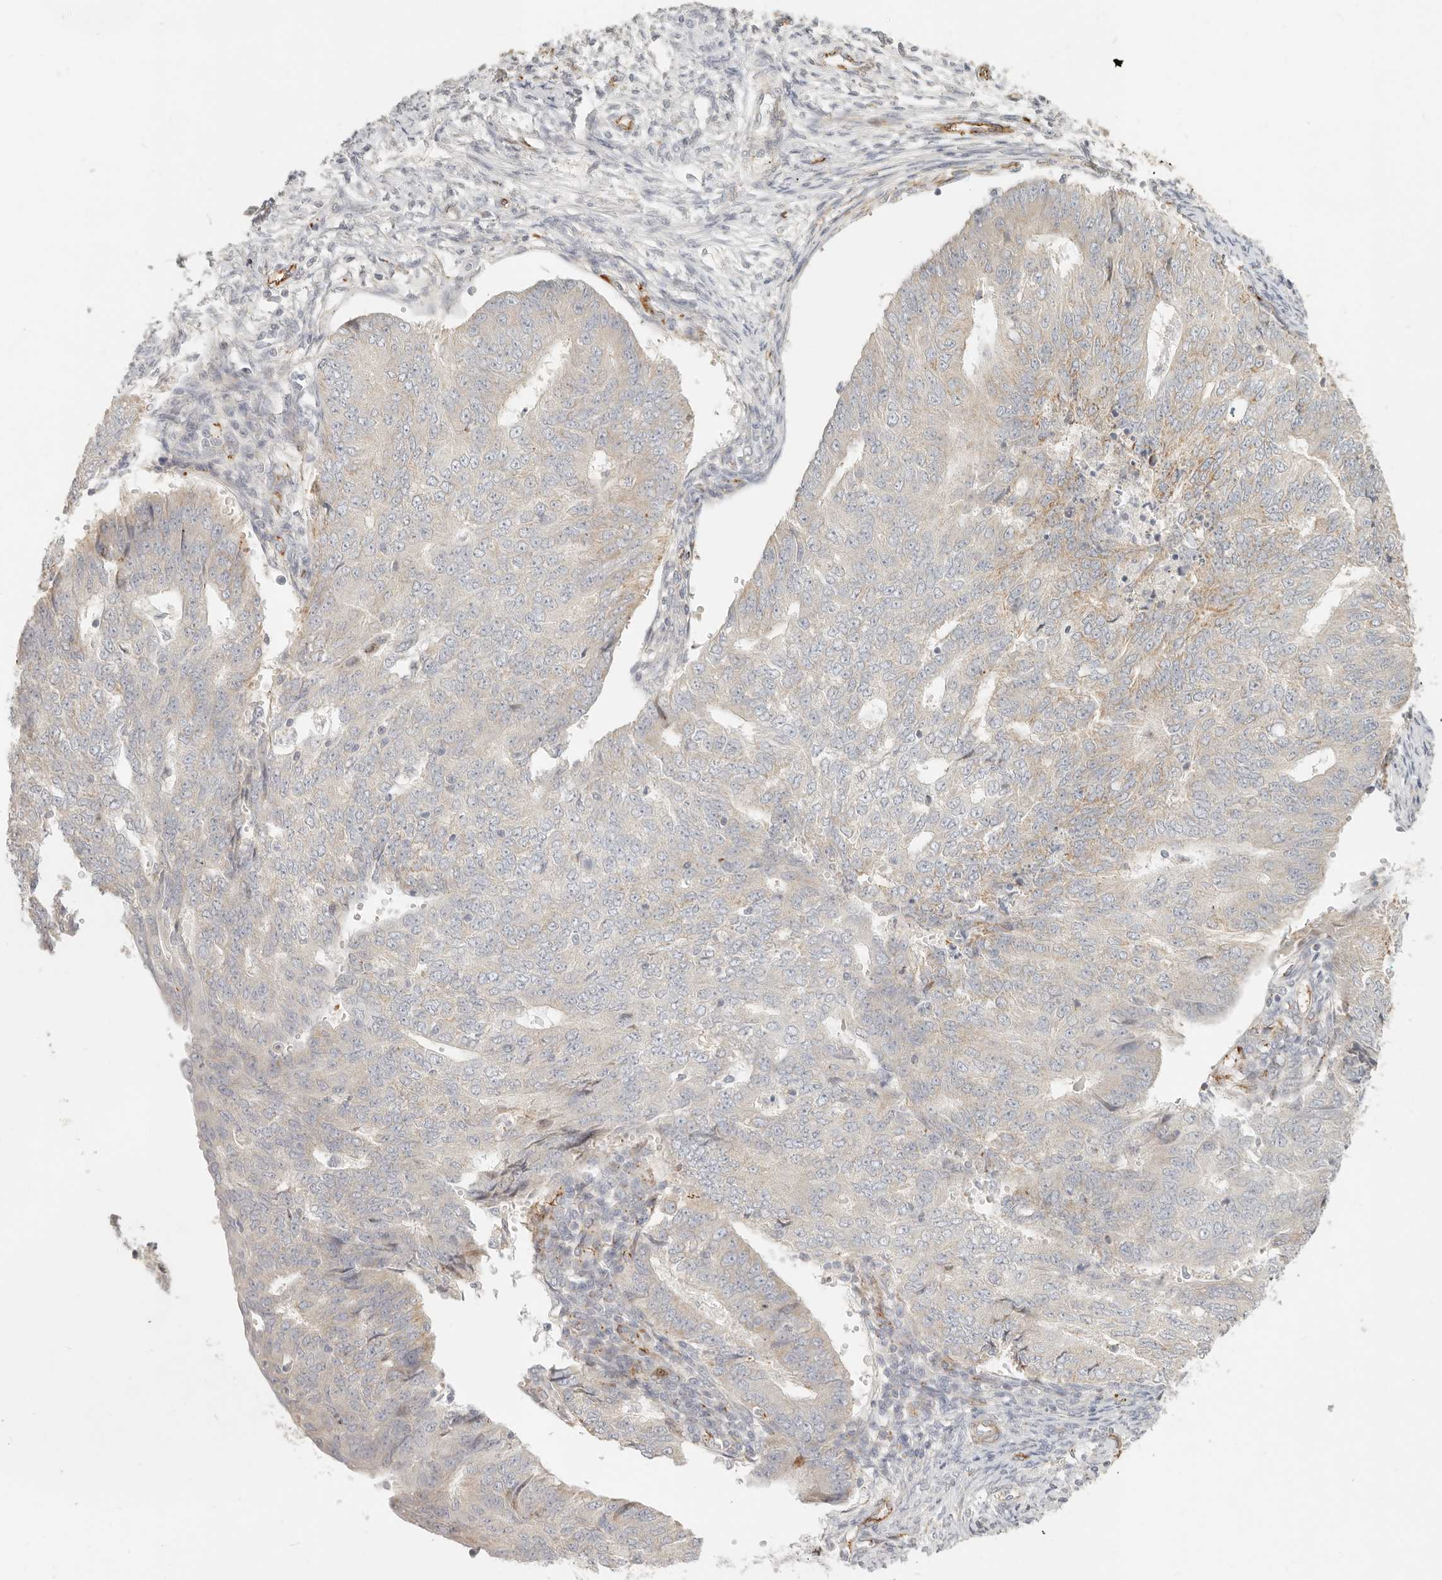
{"staining": {"intensity": "weak", "quantity": "<25%", "location": "cytoplasmic/membranous"}, "tissue": "endometrial cancer", "cell_type": "Tumor cells", "image_type": "cancer", "snomed": [{"axis": "morphology", "description": "Adenocarcinoma, NOS"}, {"axis": "topography", "description": "Endometrium"}], "caption": "Endometrial cancer stained for a protein using IHC displays no expression tumor cells.", "gene": "SASS6", "patient": {"sex": "female", "age": 32}}